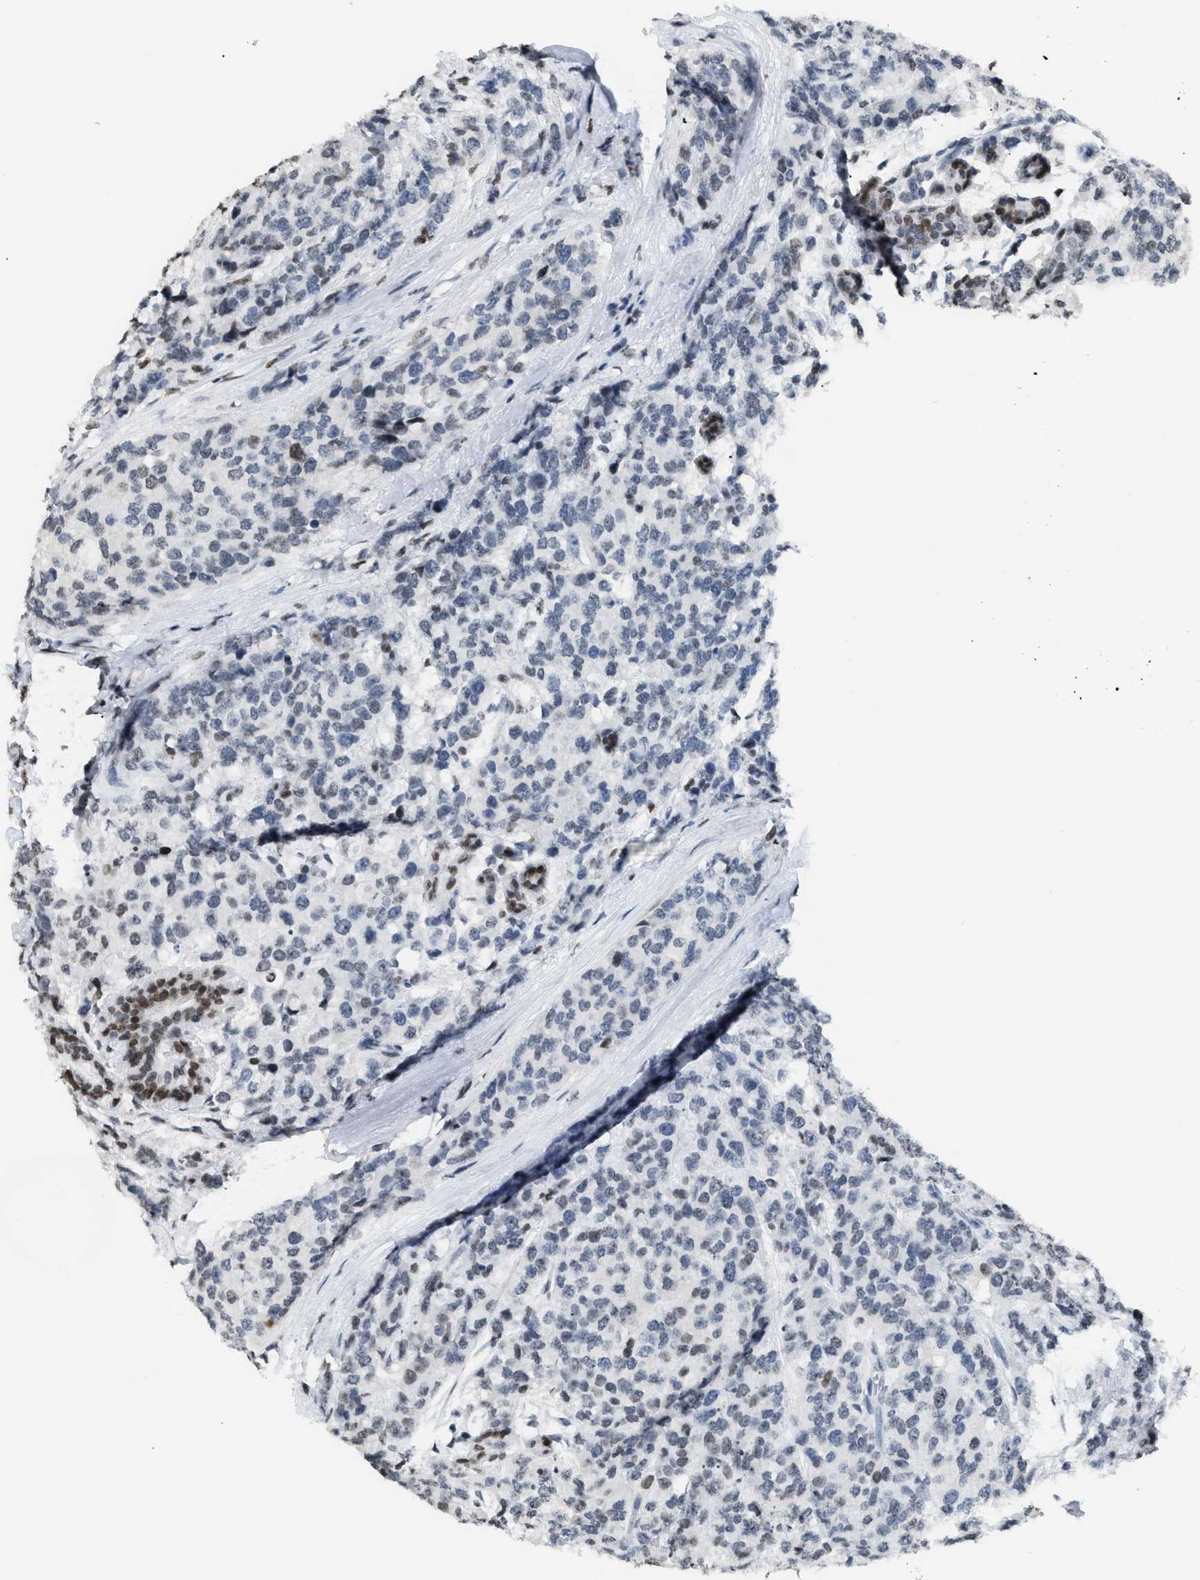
{"staining": {"intensity": "negative", "quantity": "none", "location": "none"}, "tissue": "breast cancer", "cell_type": "Tumor cells", "image_type": "cancer", "snomed": [{"axis": "morphology", "description": "Lobular carcinoma"}, {"axis": "topography", "description": "Breast"}], "caption": "Immunohistochemistry of breast cancer (lobular carcinoma) displays no positivity in tumor cells.", "gene": "HMGN2", "patient": {"sex": "female", "age": 59}}